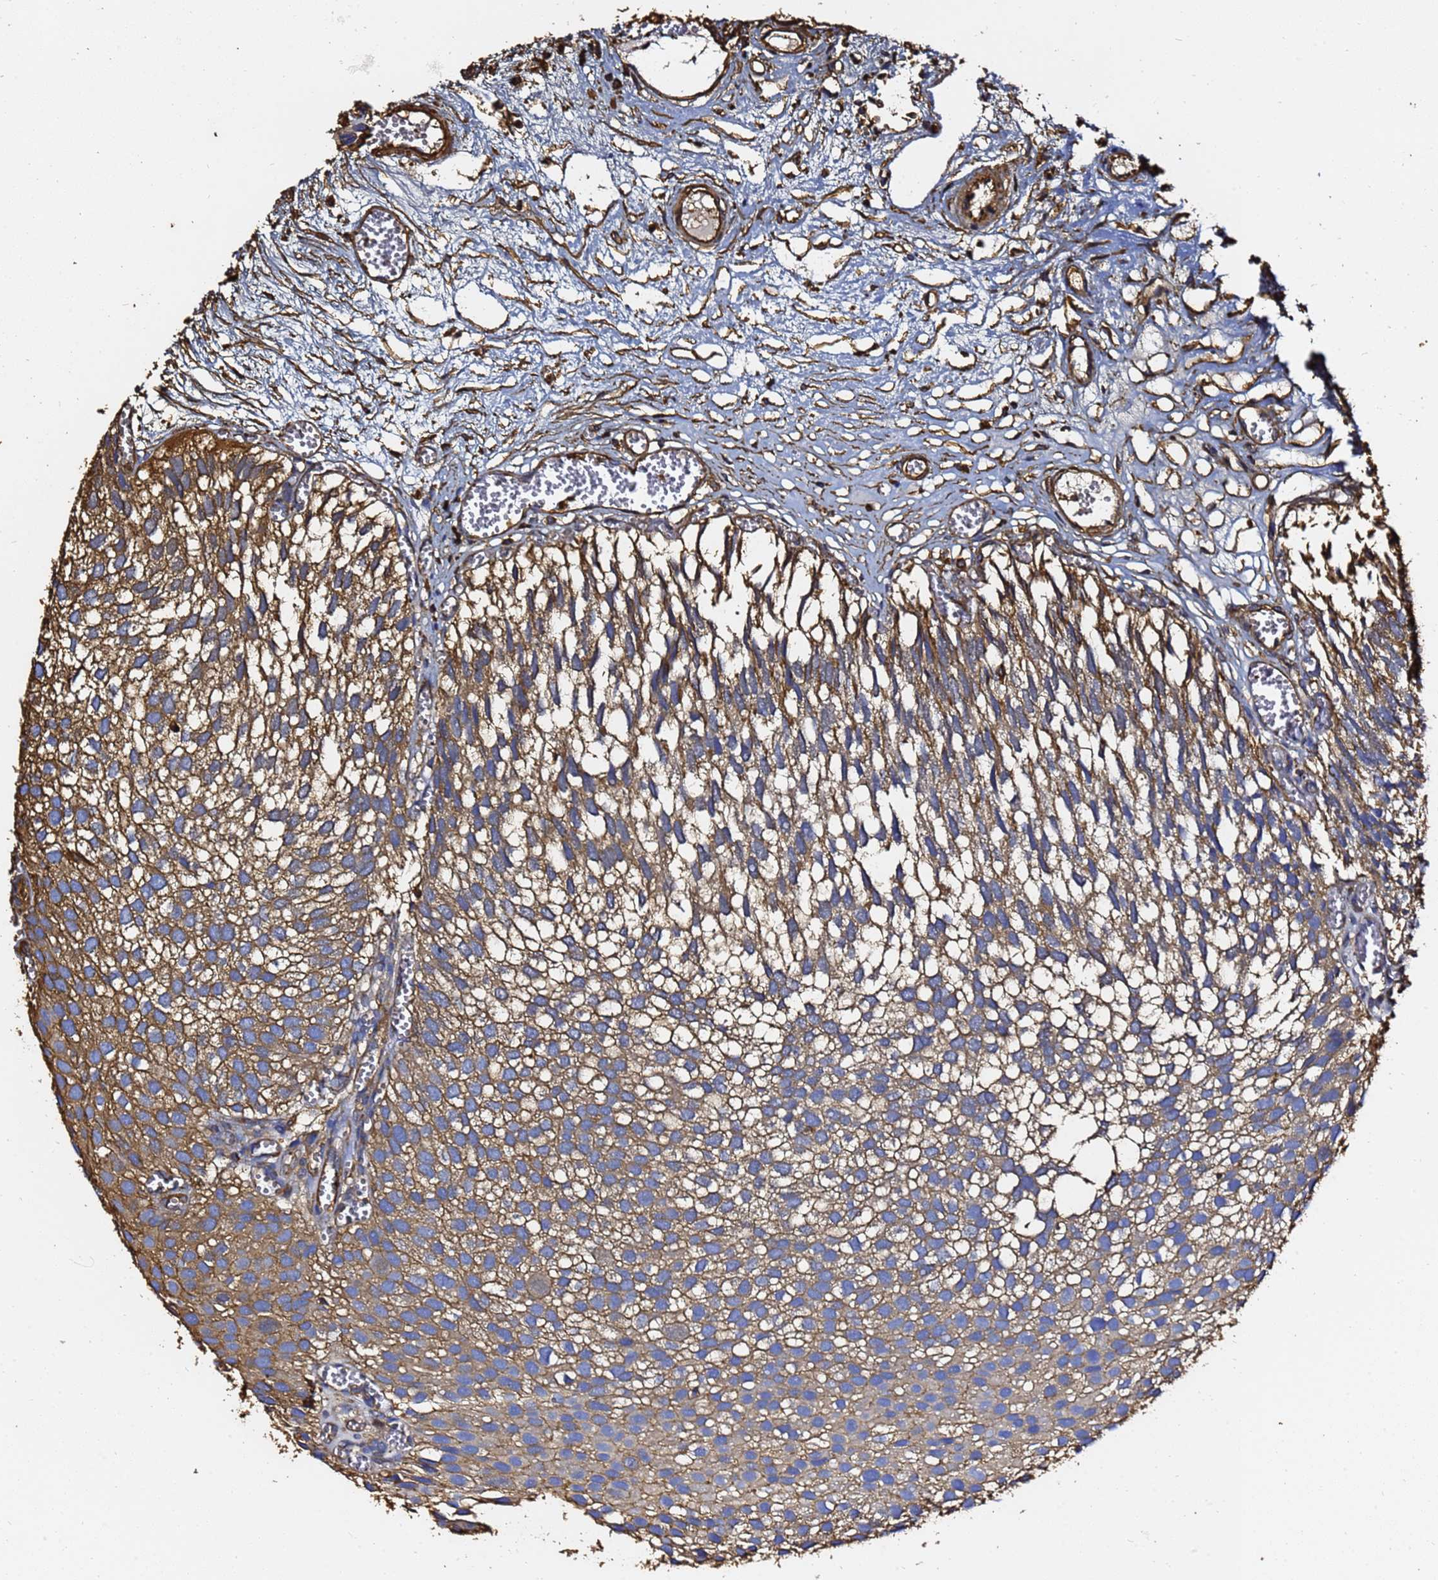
{"staining": {"intensity": "moderate", "quantity": "25%-75%", "location": "cytoplasmic/membranous"}, "tissue": "urothelial cancer", "cell_type": "Tumor cells", "image_type": "cancer", "snomed": [{"axis": "morphology", "description": "Urothelial carcinoma, Low grade"}, {"axis": "topography", "description": "Urinary bladder"}], "caption": "DAB (3,3'-diaminobenzidine) immunohistochemical staining of urothelial cancer exhibits moderate cytoplasmic/membranous protein staining in approximately 25%-75% of tumor cells. The protein is stained brown, and the nuclei are stained in blue (DAB (3,3'-diaminobenzidine) IHC with brightfield microscopy, high magnification).", "gene": "ACTB", "patient": {"sex": "male", "age": 88}}